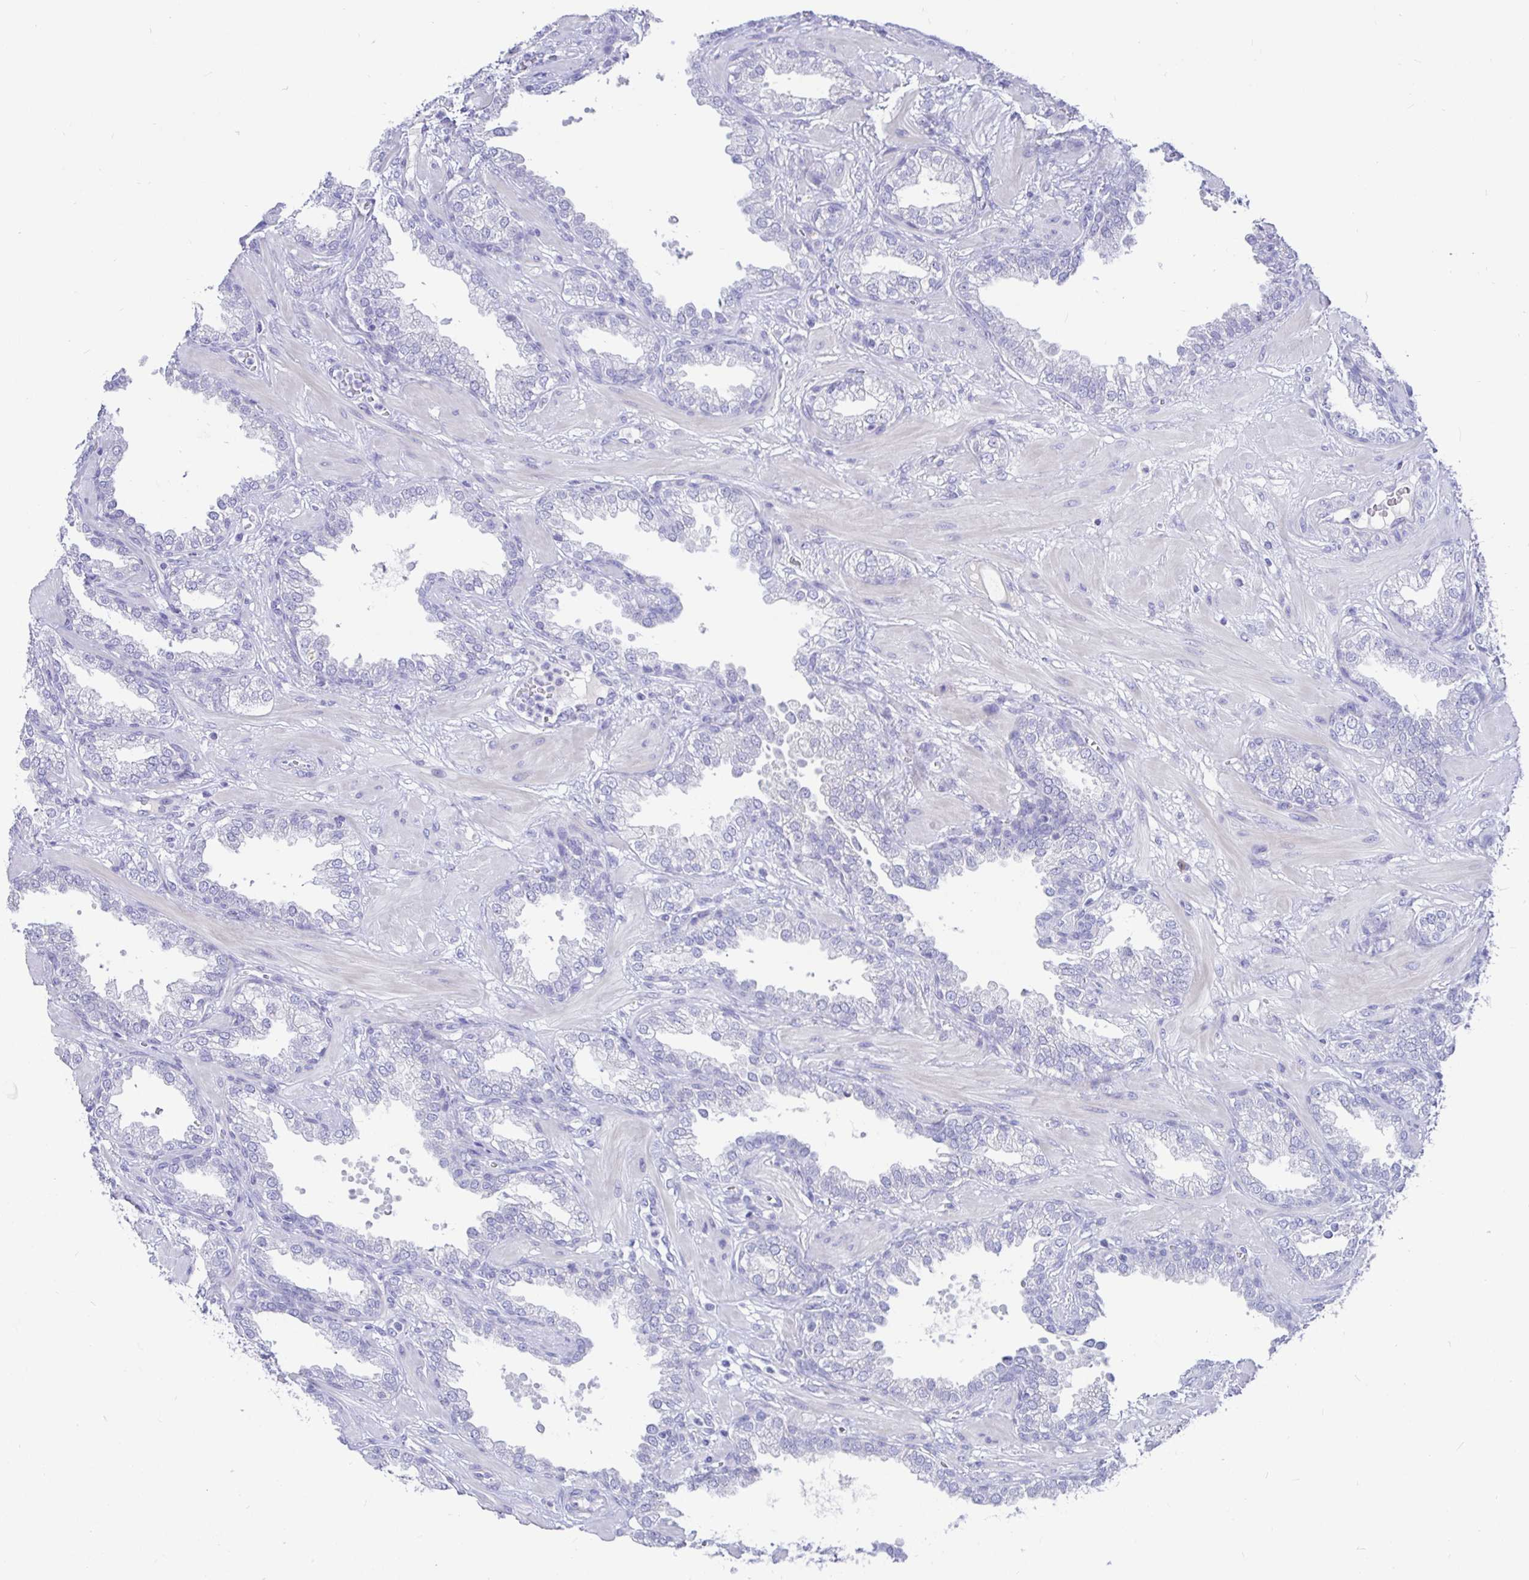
{"staining": {"intensity": "negative", "quantity": "none", "location": "none"}, "tissue": "prostate cancer", "cell_type": "Tumor cells", "image_type": "cancer", "snomed": [{"axis": "morphology", "description": "Adenocarcinoma, High grade"}, {"axis": "topography", "description": "Prostate"}], "caption": "Tumor cells show no significant positivity in high-grade adenocarcinoma (prostate). Brightfield microscopy of IHC stained with DAB (3,3'-diaminobenzidine) (brown) and hematoxylin (blue), captured at high magnification.", "gene": "TPTE", "patient": {"sex": "male", "age": 60}}